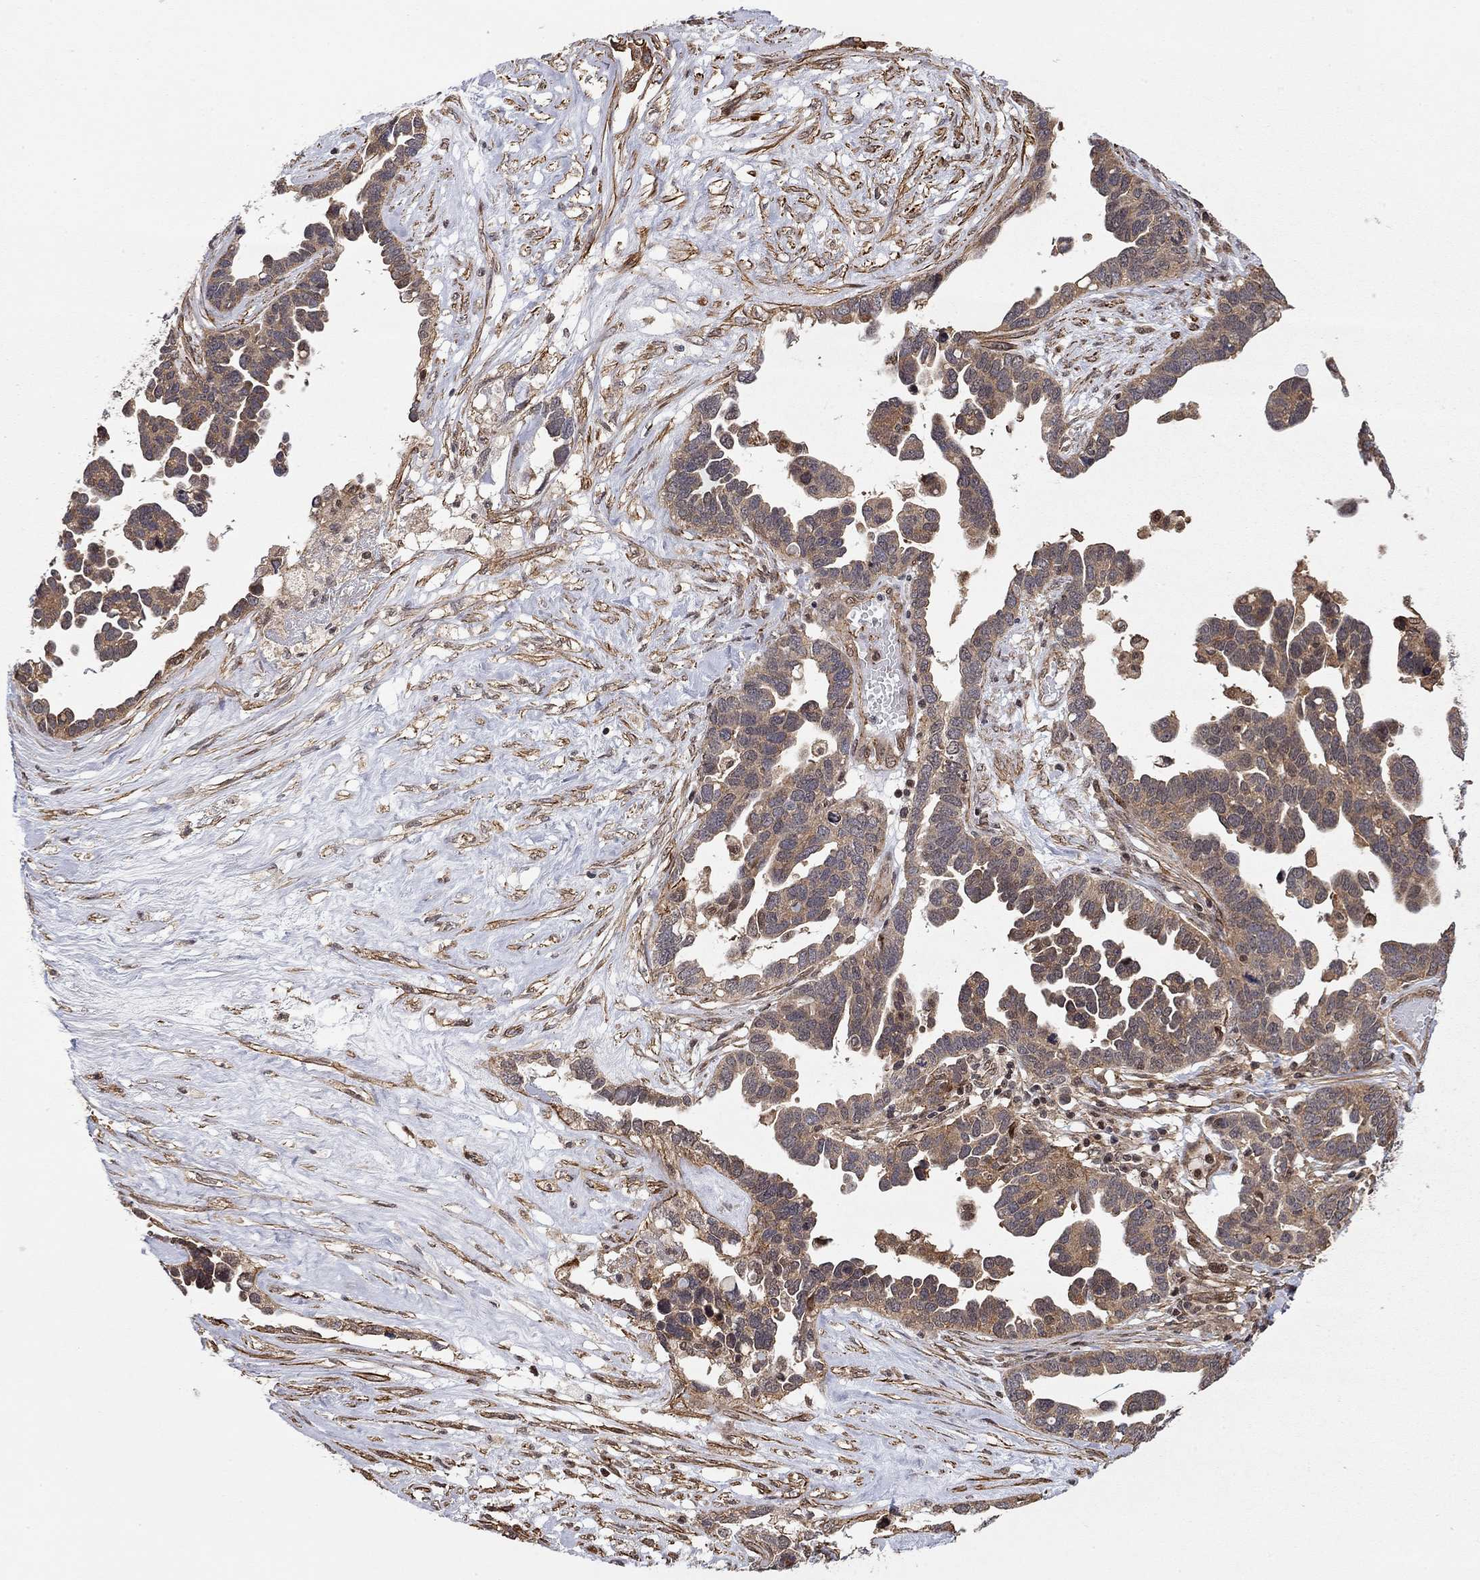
{"staining": {"intensity": "moderate", "quantity": "<25%", "location": "cytoplasmic/membranous"}, "tissue": "ovarian cancer", "cell_type": "Tumor cells", "image_type": "cancer", "snomed": [{"axis": "morphology", "description": "Cystadenocarcinoma, serous, NOS"}, {"axis": "topography", "description": "Ovary"}], "caption": "Tumor cells reveal moderate cytoplasmic/membranous positivity in about <25% of cells in serous cystadenocarcinoma (ovarian).", "gene": "TDP1", "patient": {"sex": "female", "age": 54}}